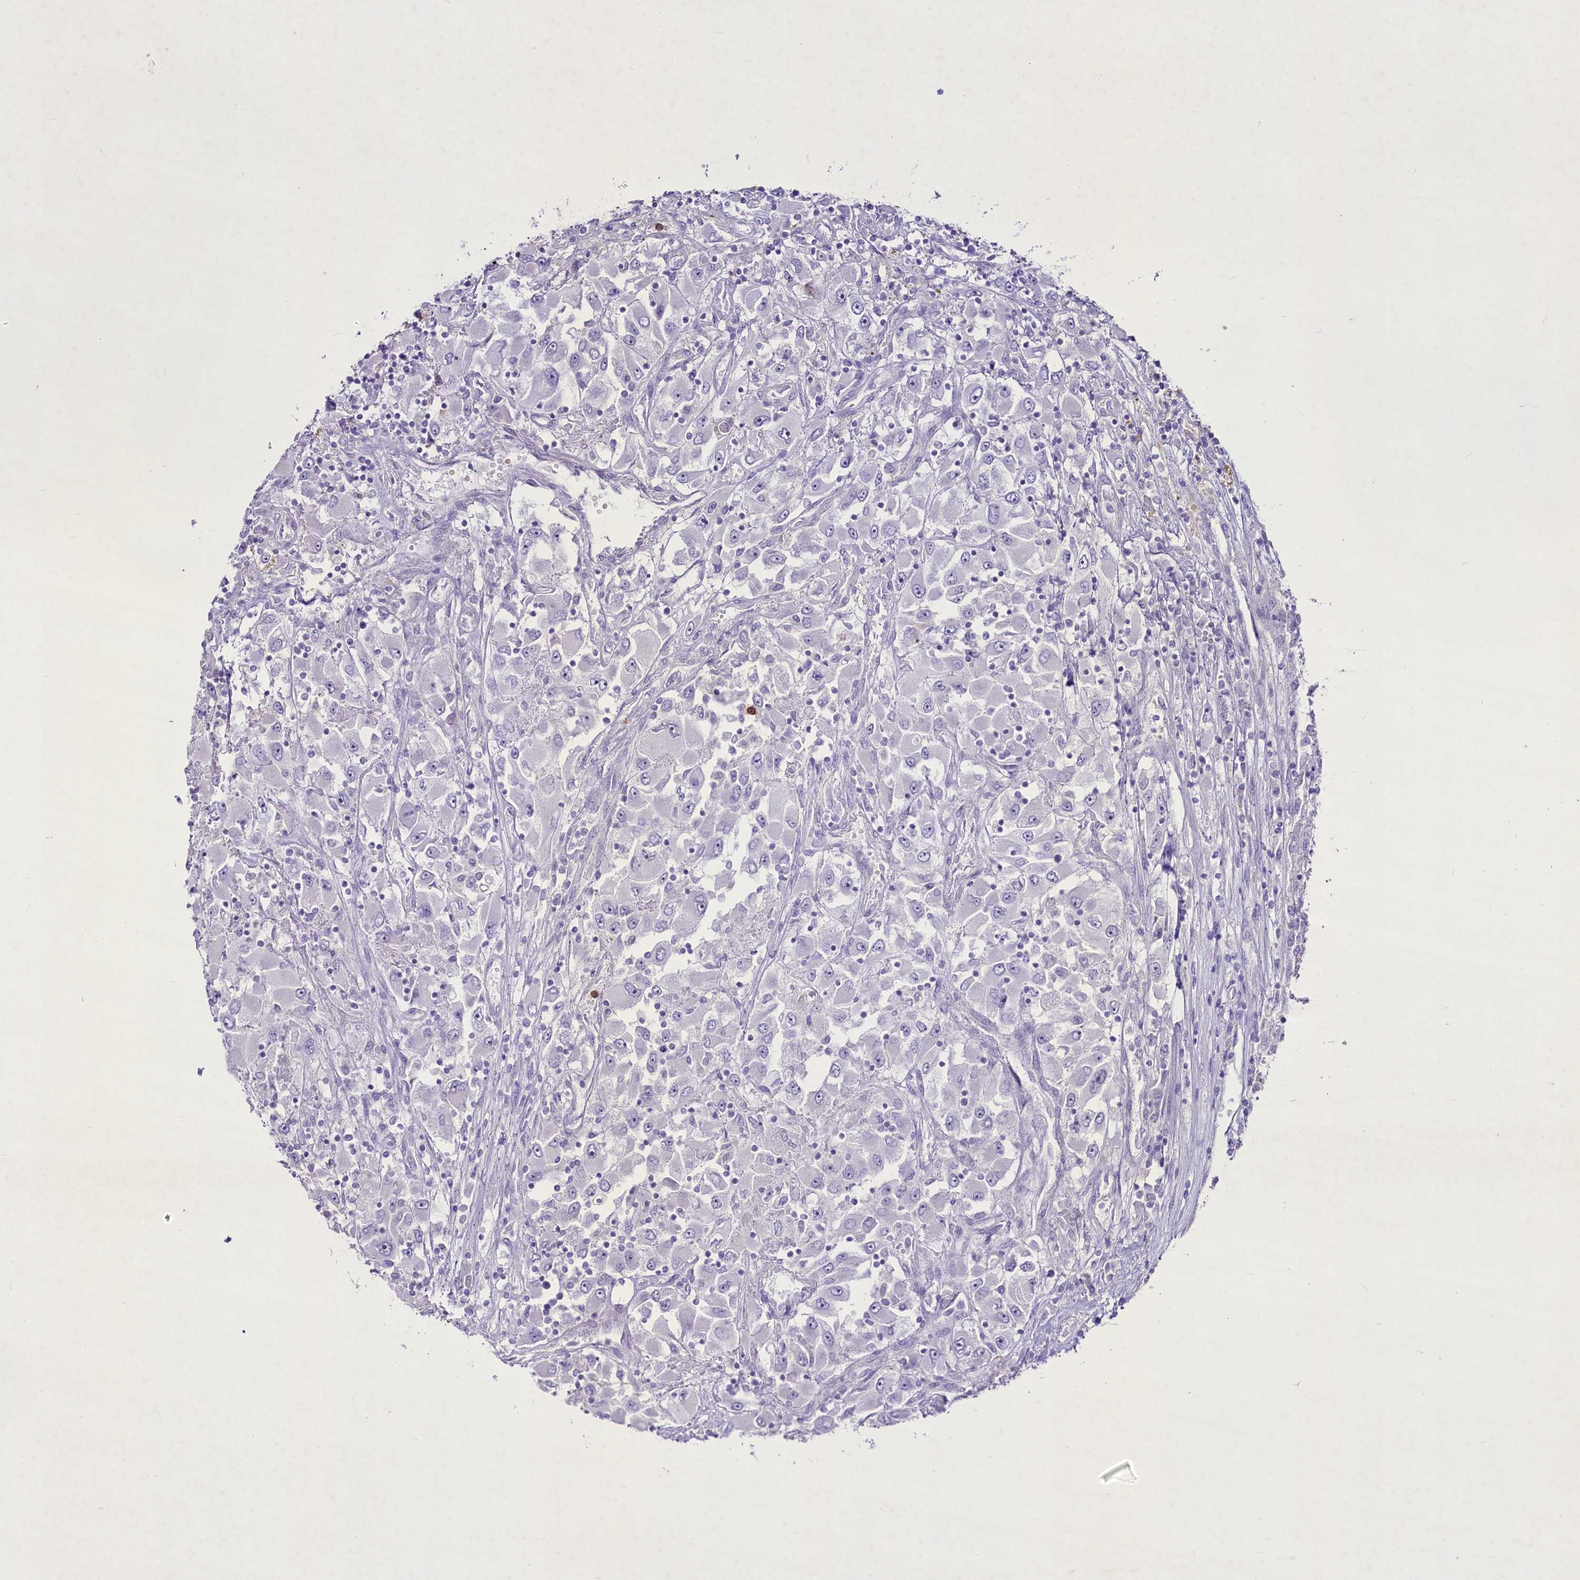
{"staining": {"intensity": "negative", "quantity": "none", "location": "none"}, "tissue": "renal cancer", "cell_type": "Tumor cells", "image_type": "cancer", "snomed": [{"axis": "morphology", "description": "Adenocarcinoma, NOS"}, {"axis": "topography", "description": "Kidney"}], "caption": "Immunohistochemical staining of human adenocarcinoma (renal) demonstrates no significant staining in tumor cells.", "gene": "FAM209B", "patient": {"sex": "female", "age": 52}}